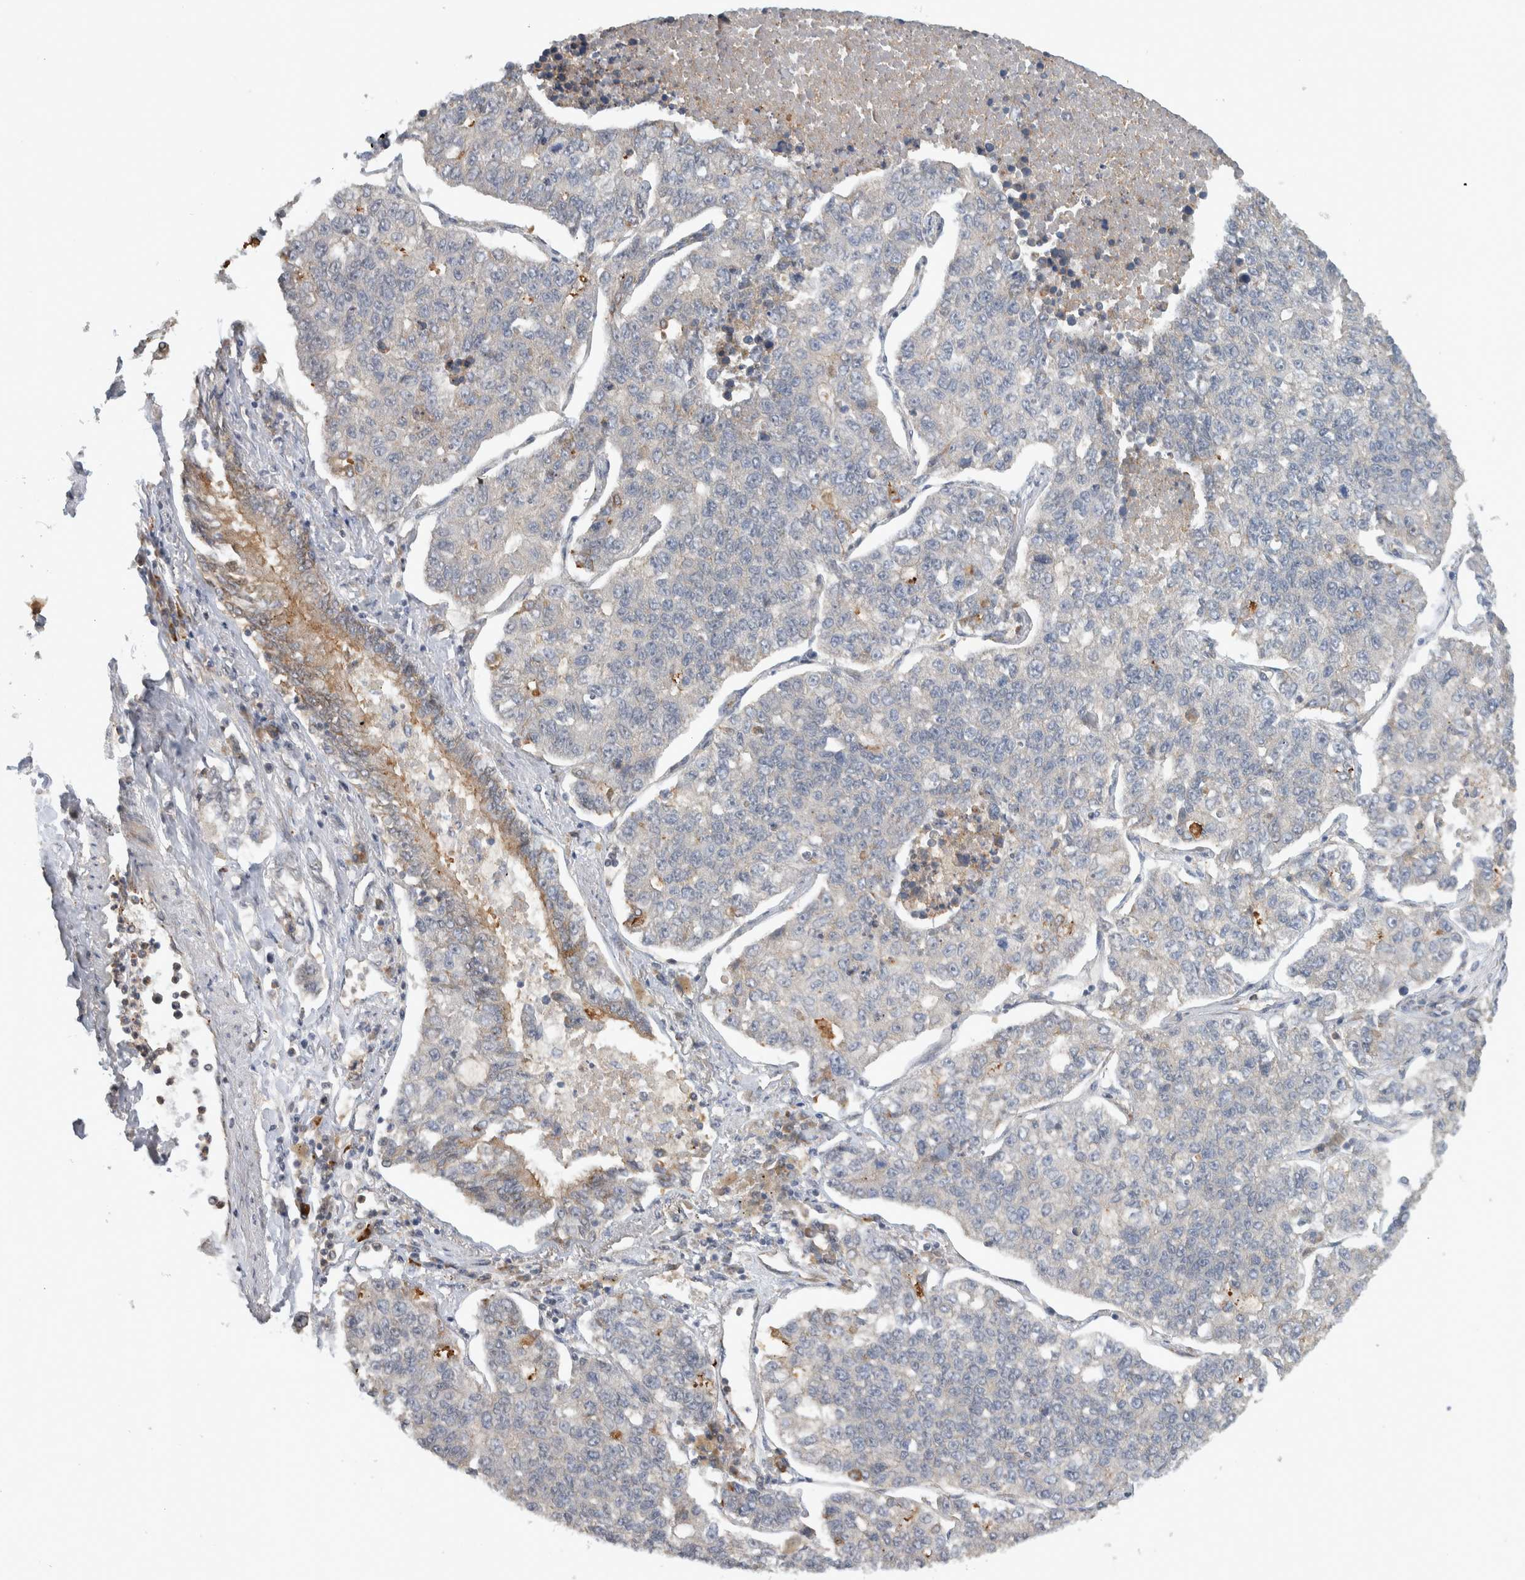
{"staining": {"intensity": "negative", "quantity": "none", "location": "none"}, "tissue": "lung cancer", "cell_type": "Tumor cells", "image_type": "cancer", "snomed": [{"axis": "morphology", "description": "Adenocarcinoma, NOS"}, {"axis": "topography", "description": "Lung"}], "caption": "This micrograph is of lung cancer (adenocarcinoma) stained with immunohistochemistry to label a protein in brown with the nuclei are counter-stained blue. There is no positivity in tumor cells.", "gene": "DEPTOR", "patient": {"sex": "male", "age": 49}}